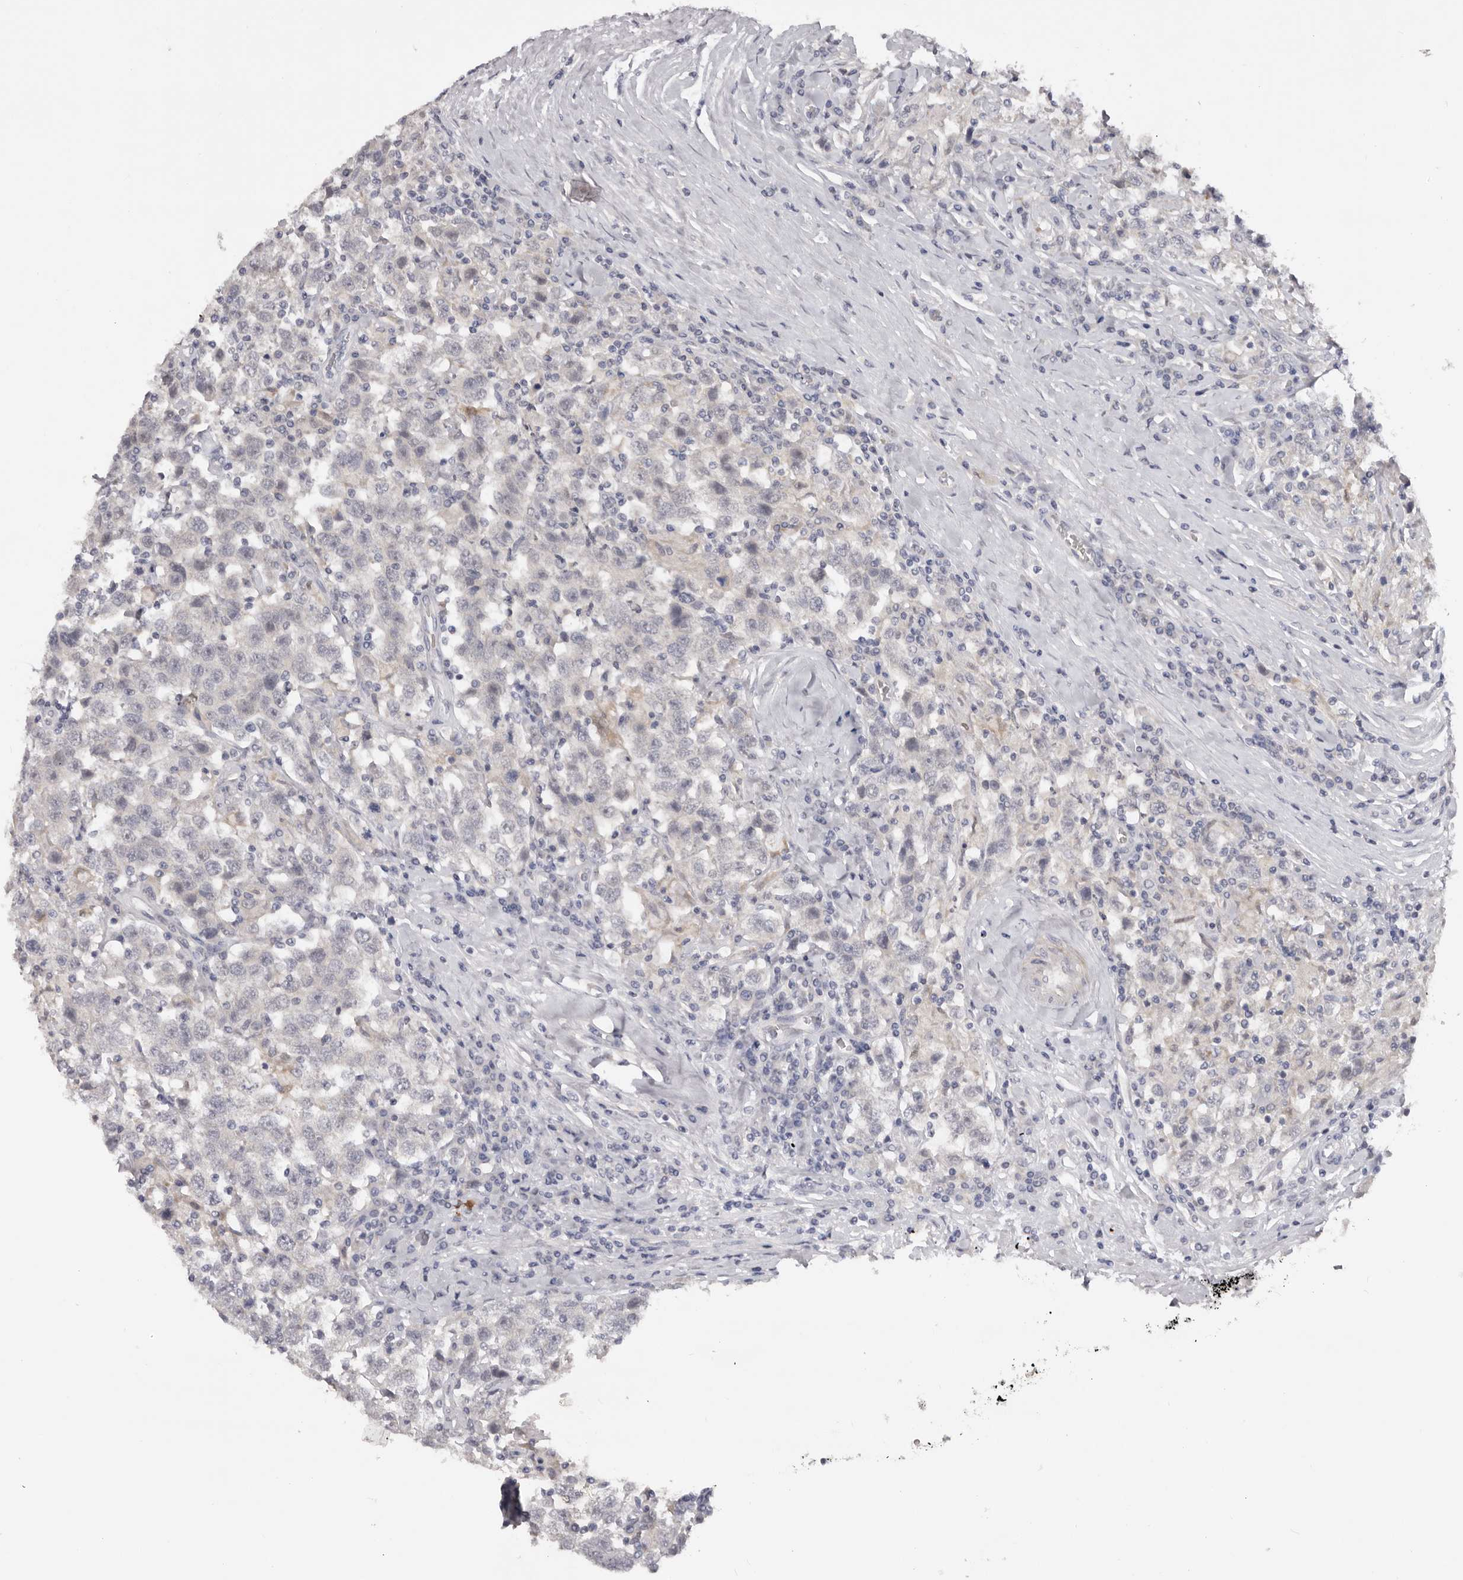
{"staining": {"intensity": "negative", "quantity": "none", "location": "none"}, "tissue": "testis cancer", "cell_type": "Tumor cells", "image_type": "cancer", "snomed": [{"axis": "morphology", "description": "Seminoma, NOS"}, {"axis": "topography", "description": "Testis"}], "caption": "This image is of testis cancer stained with IHC to label a protein in brown with the nuclei are counter-stained blue. There is no positivity in tumor cells. The staining was performed using DAB to visualize the protein expression in brown, while the nuclei were stained in blue with hematoxylin (Magnification: 20x).", "gene": "TNR", "patient": {"sex": "male", "age": 41}}